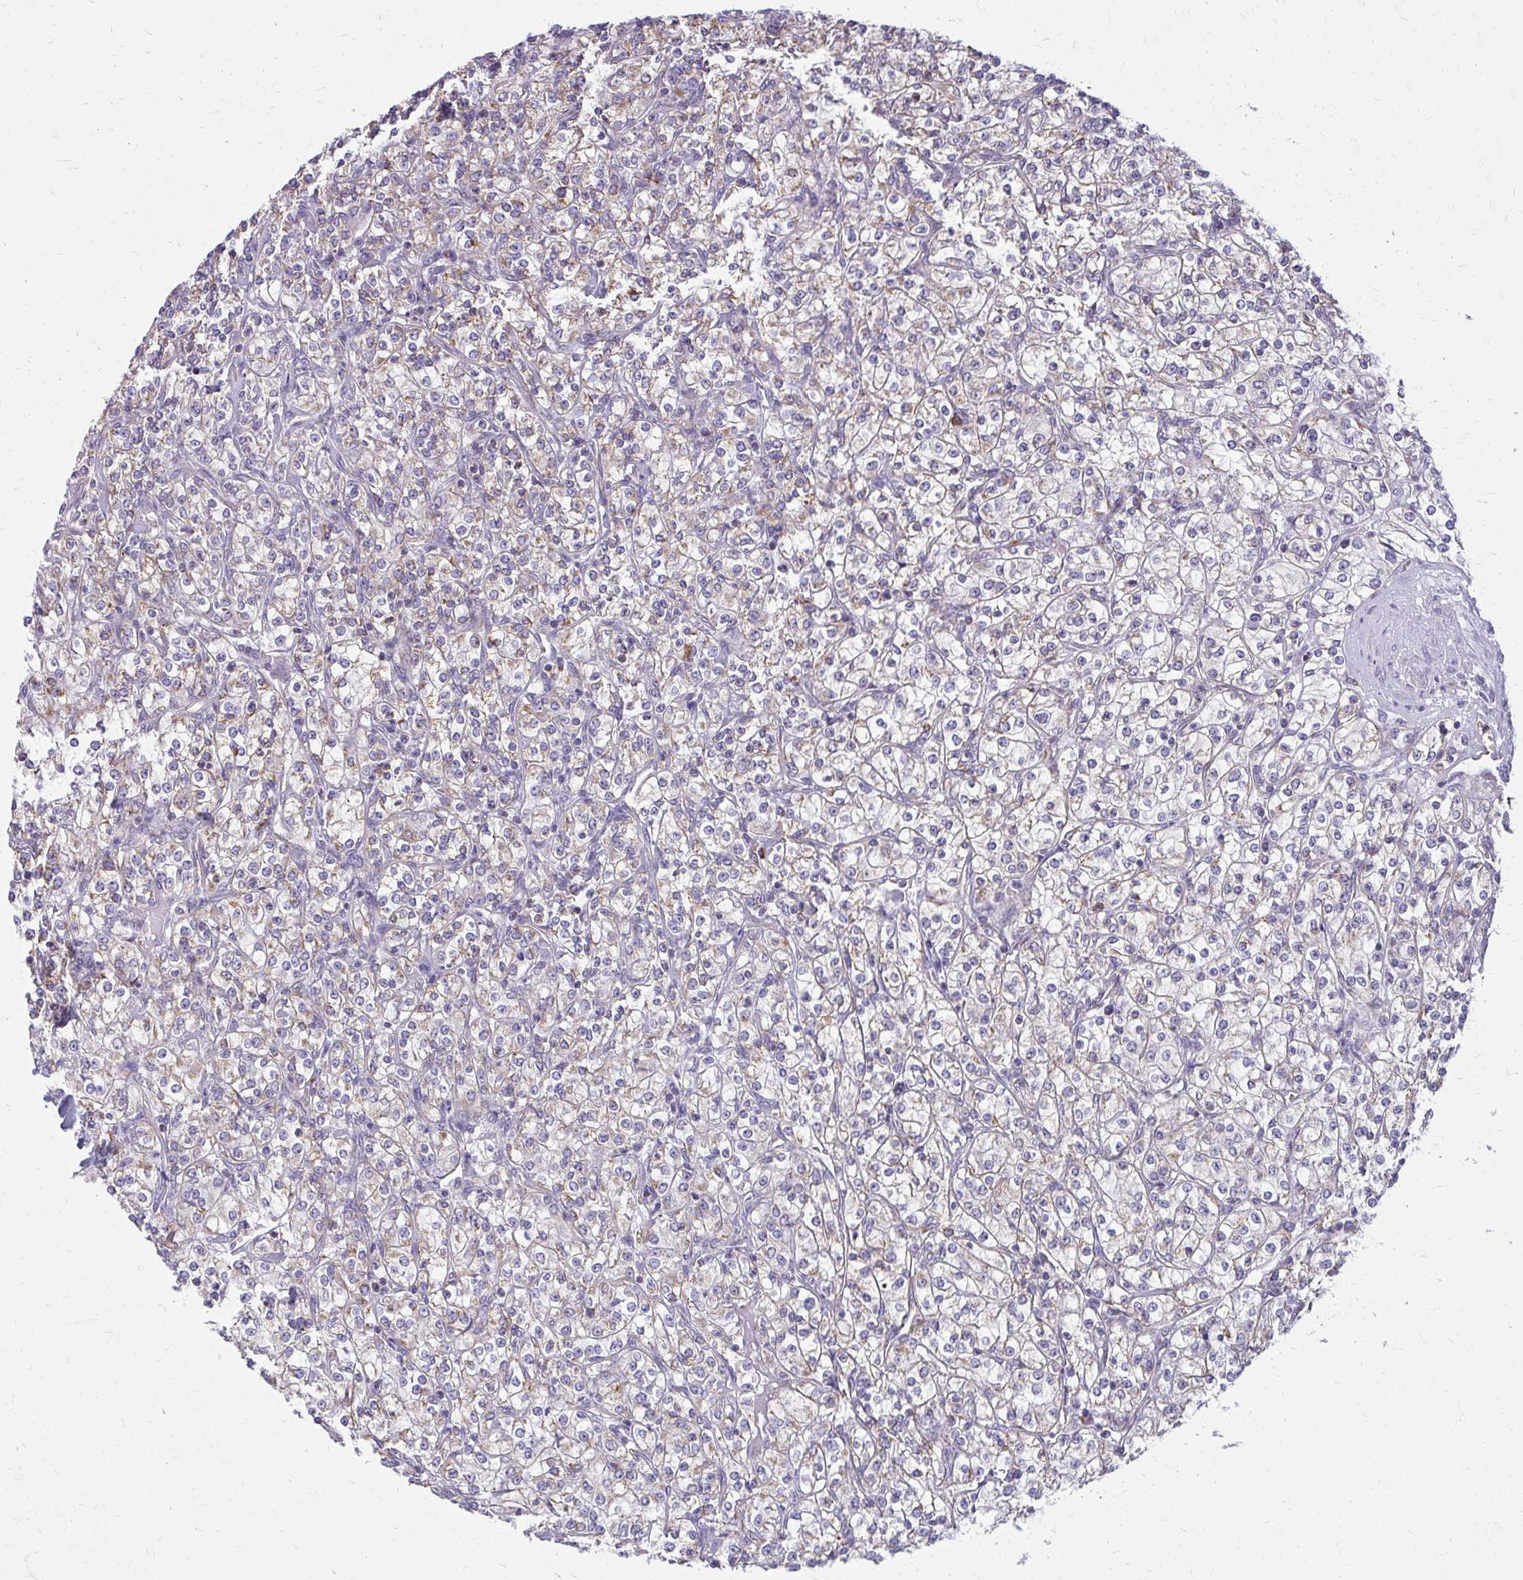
{"staining": {"intensity": "moderate", "quantity": ">75%", "location": "cytoplasmic/membranous"}, "tissue": "renal cancer", "cell_type": "Tumor cells", "image_type": "cancer", "snomed": [{"axis": "morphology", "description": "Adenocarcinoma, NOS"}, {"axis": "topography", "description": "Kidney"}], "caption": "Moderate cytoplasmic/membranous protein expression is identified in approximately >75% of tumor cells in adenocarcinoma (renal). (Brightfield microscopy of DAB IHC at high magnification).", "gene": "IFIT1", "patient": {"sex": "male", "age": 77}}